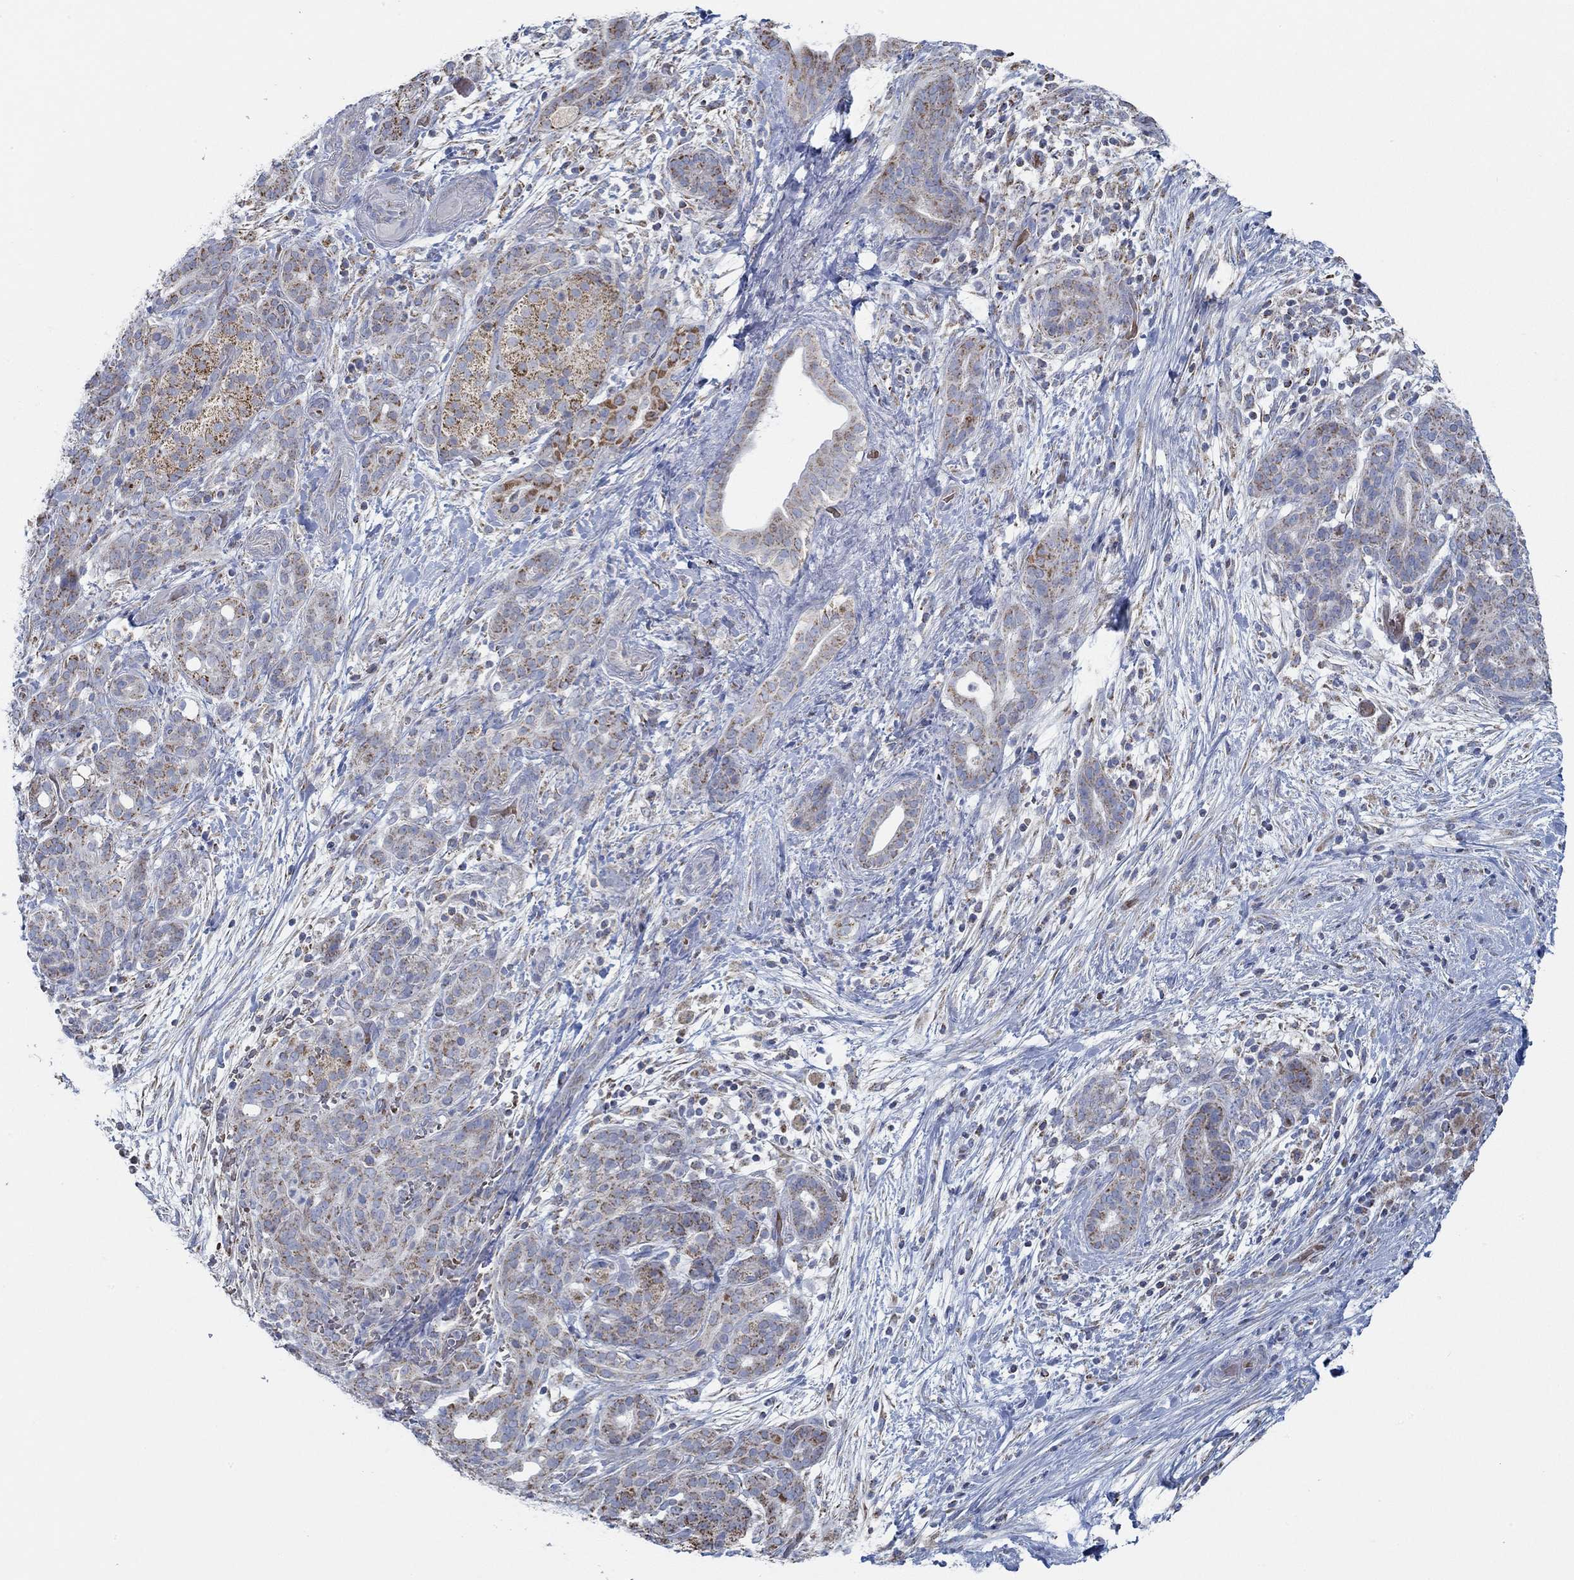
{"staining": {"intensity": "strong", "quantity": "<25%", "location": "cytoplasmic/membranous"}, "tissue": "pancreatic cancer", "cell_type": "Tumor cells", "image_type": "cancer", "snomed": [{"axis": "morphology", "description": "Adenocarcinoma, NOS"}, {"axis": "topography", "description": "Pancreas"}], "caption": "Protein staining of pancreatic cancer tissue displays strong cytoplasmic/membranous staining in approximately <25% of tumor cells.", "gene": "GLOD5", "patient": {"sex": "male", "age": 44}}